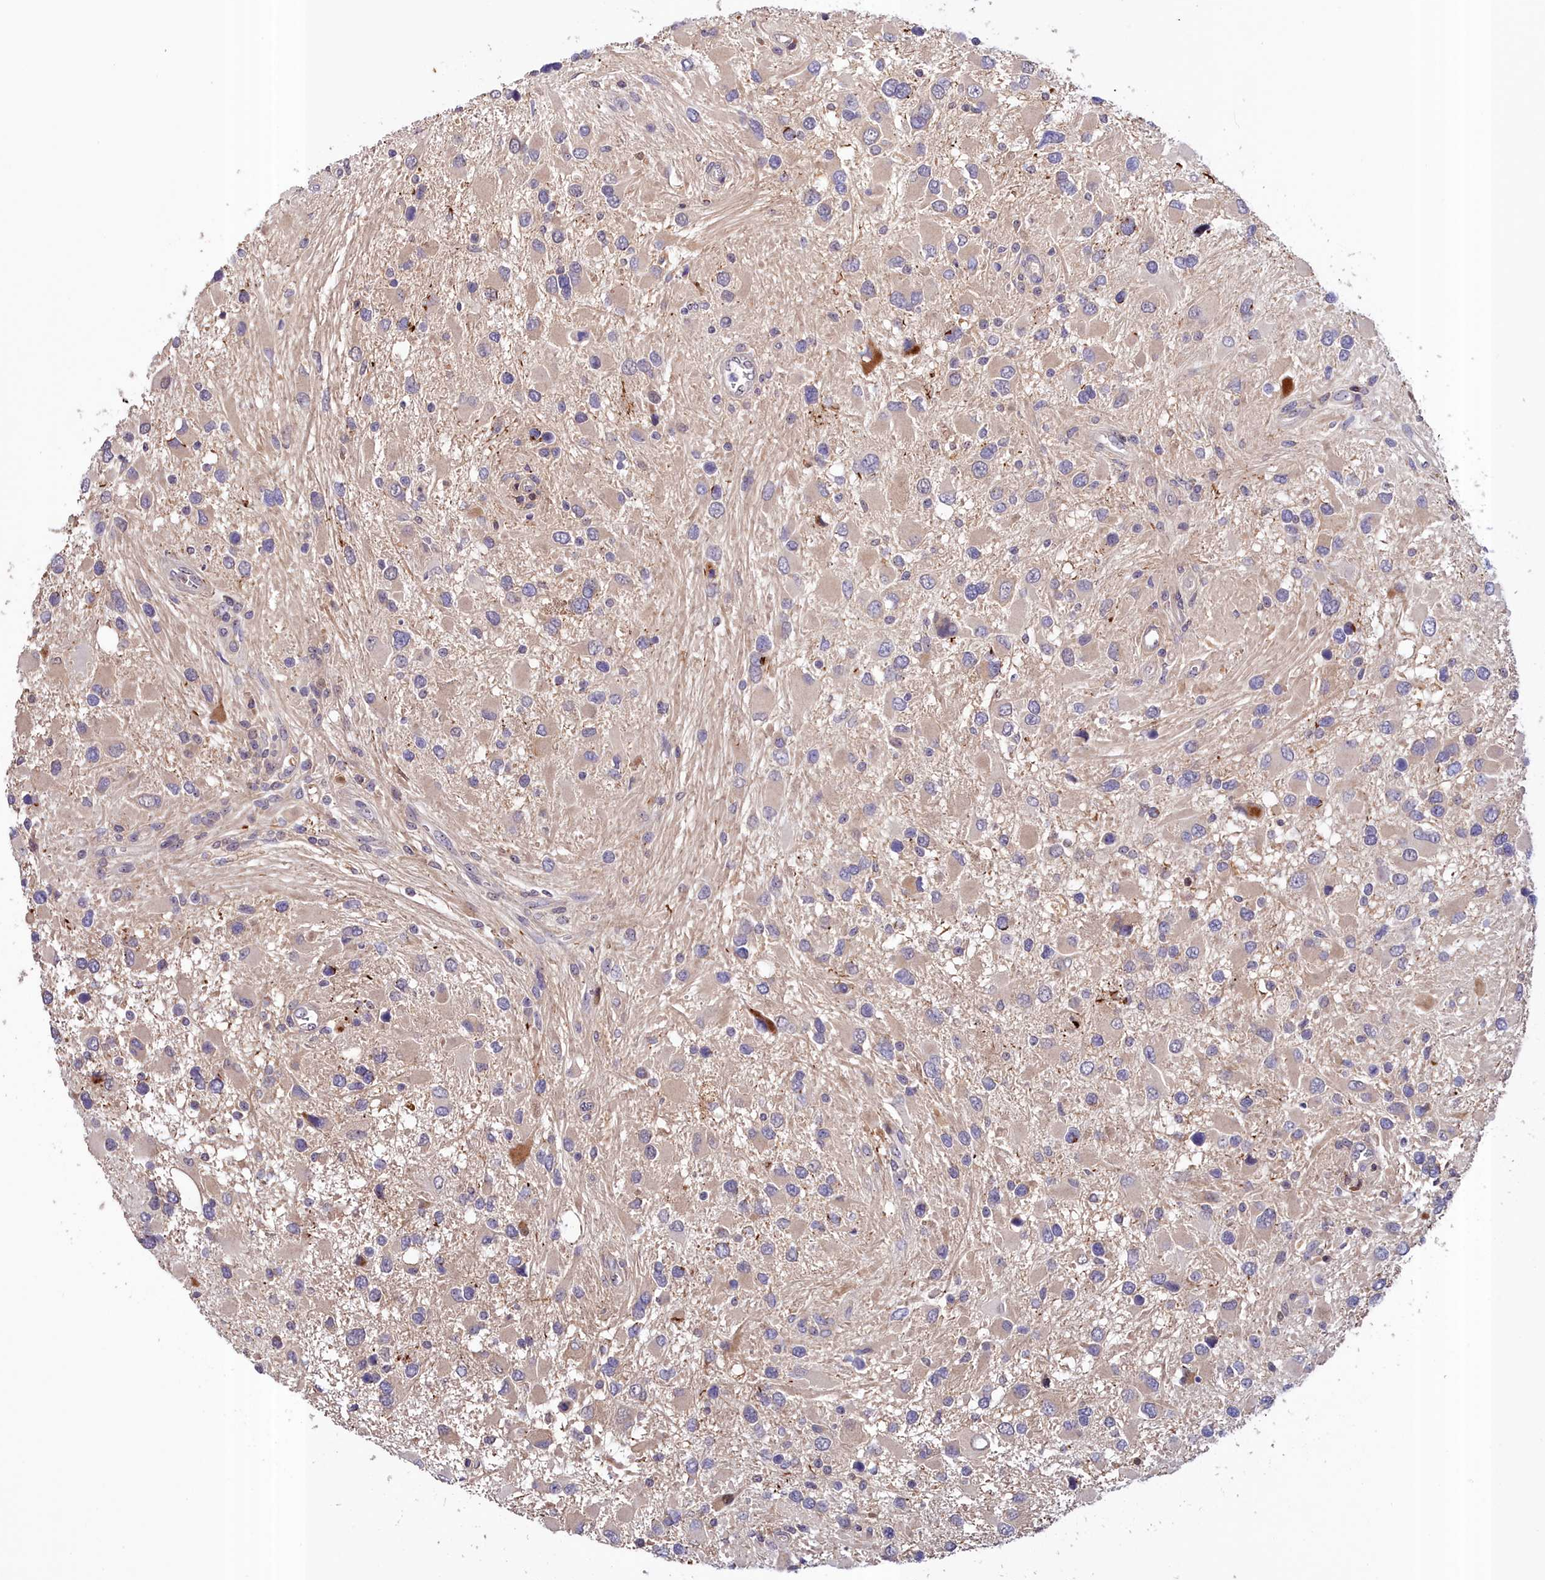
{"staining": {"intensity": "weak", "quantity": "<25%", "location": "cytoplasmic/membranous"}, "tissue": "glioma", "cell_type": "Tumor cells", "image_type": "cancer", "snomed": [{"axis": "morphology", "description": "Glioma, malignant, High grade"}, {"axis": "topography", "description": "Brain"}], "caption": "Tumor cells show no significant staining in glioma. (Stains: DAB immunohistochemistry with hematoxylin counter stain, Microscopy: brightfield microscopy at high magnification).", "gene": "NEURL4", "patient": {"sex": "male", "age": 53}}